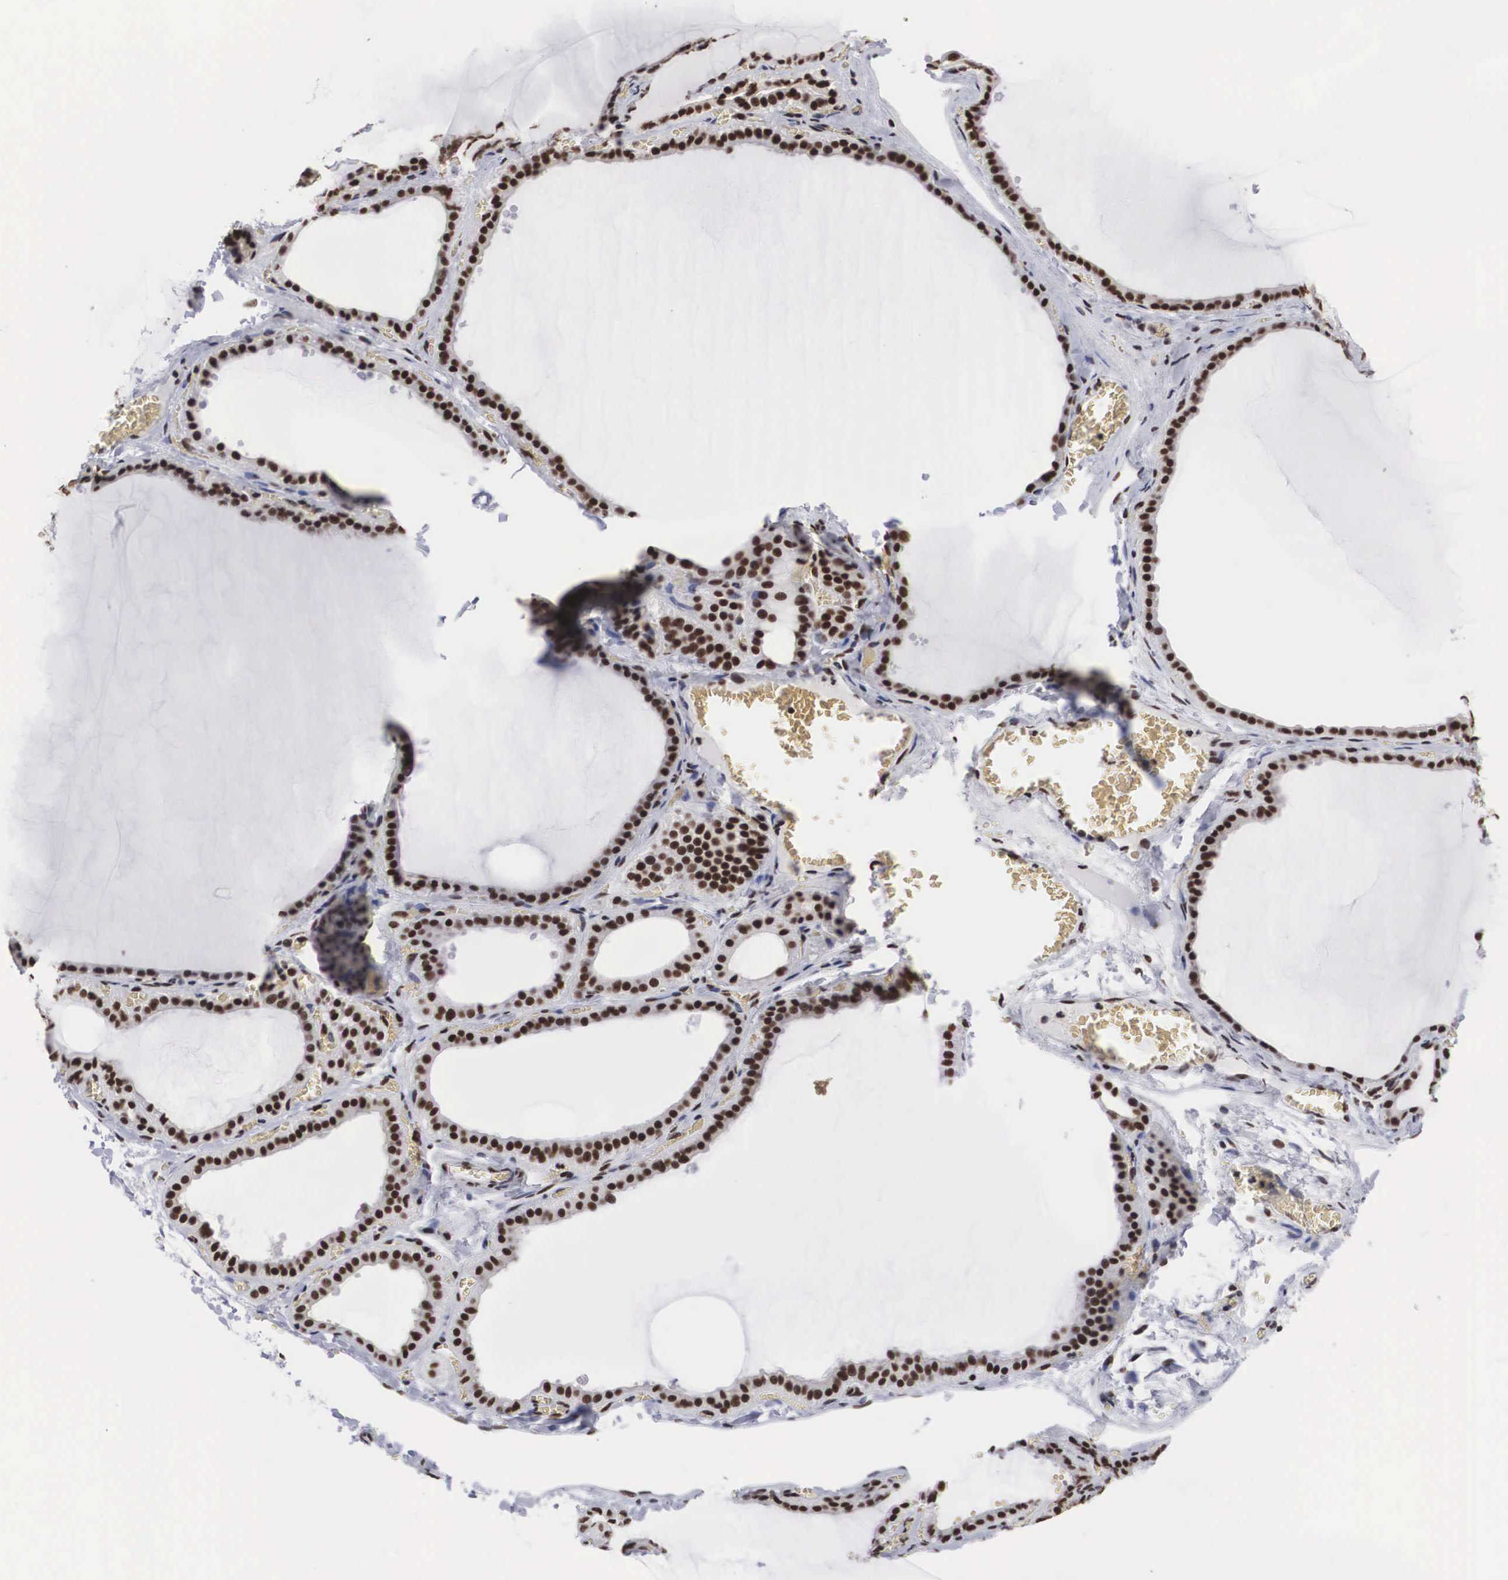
{"staining": {"intensity": "moderate", "quantity": ">75%", "location": "nuclear"}, "tissue": "thyroid gland", "cell_type": "Glandular cells", "image_type": "normal", "snomed": [{"axis": "morphology", "description": "Normal tissue, NOS"}, {"axis": "topography", "description": "Thyroid gland"}], "caption": "This image demonstrates immunohistochemistry (IHC) staining of normal human thyroid gland, with medium moderate nuclear positivity in about >75% of glandular cells.", "gene": "ACIN1", "patient": {"sex": "female", "age": 55}}